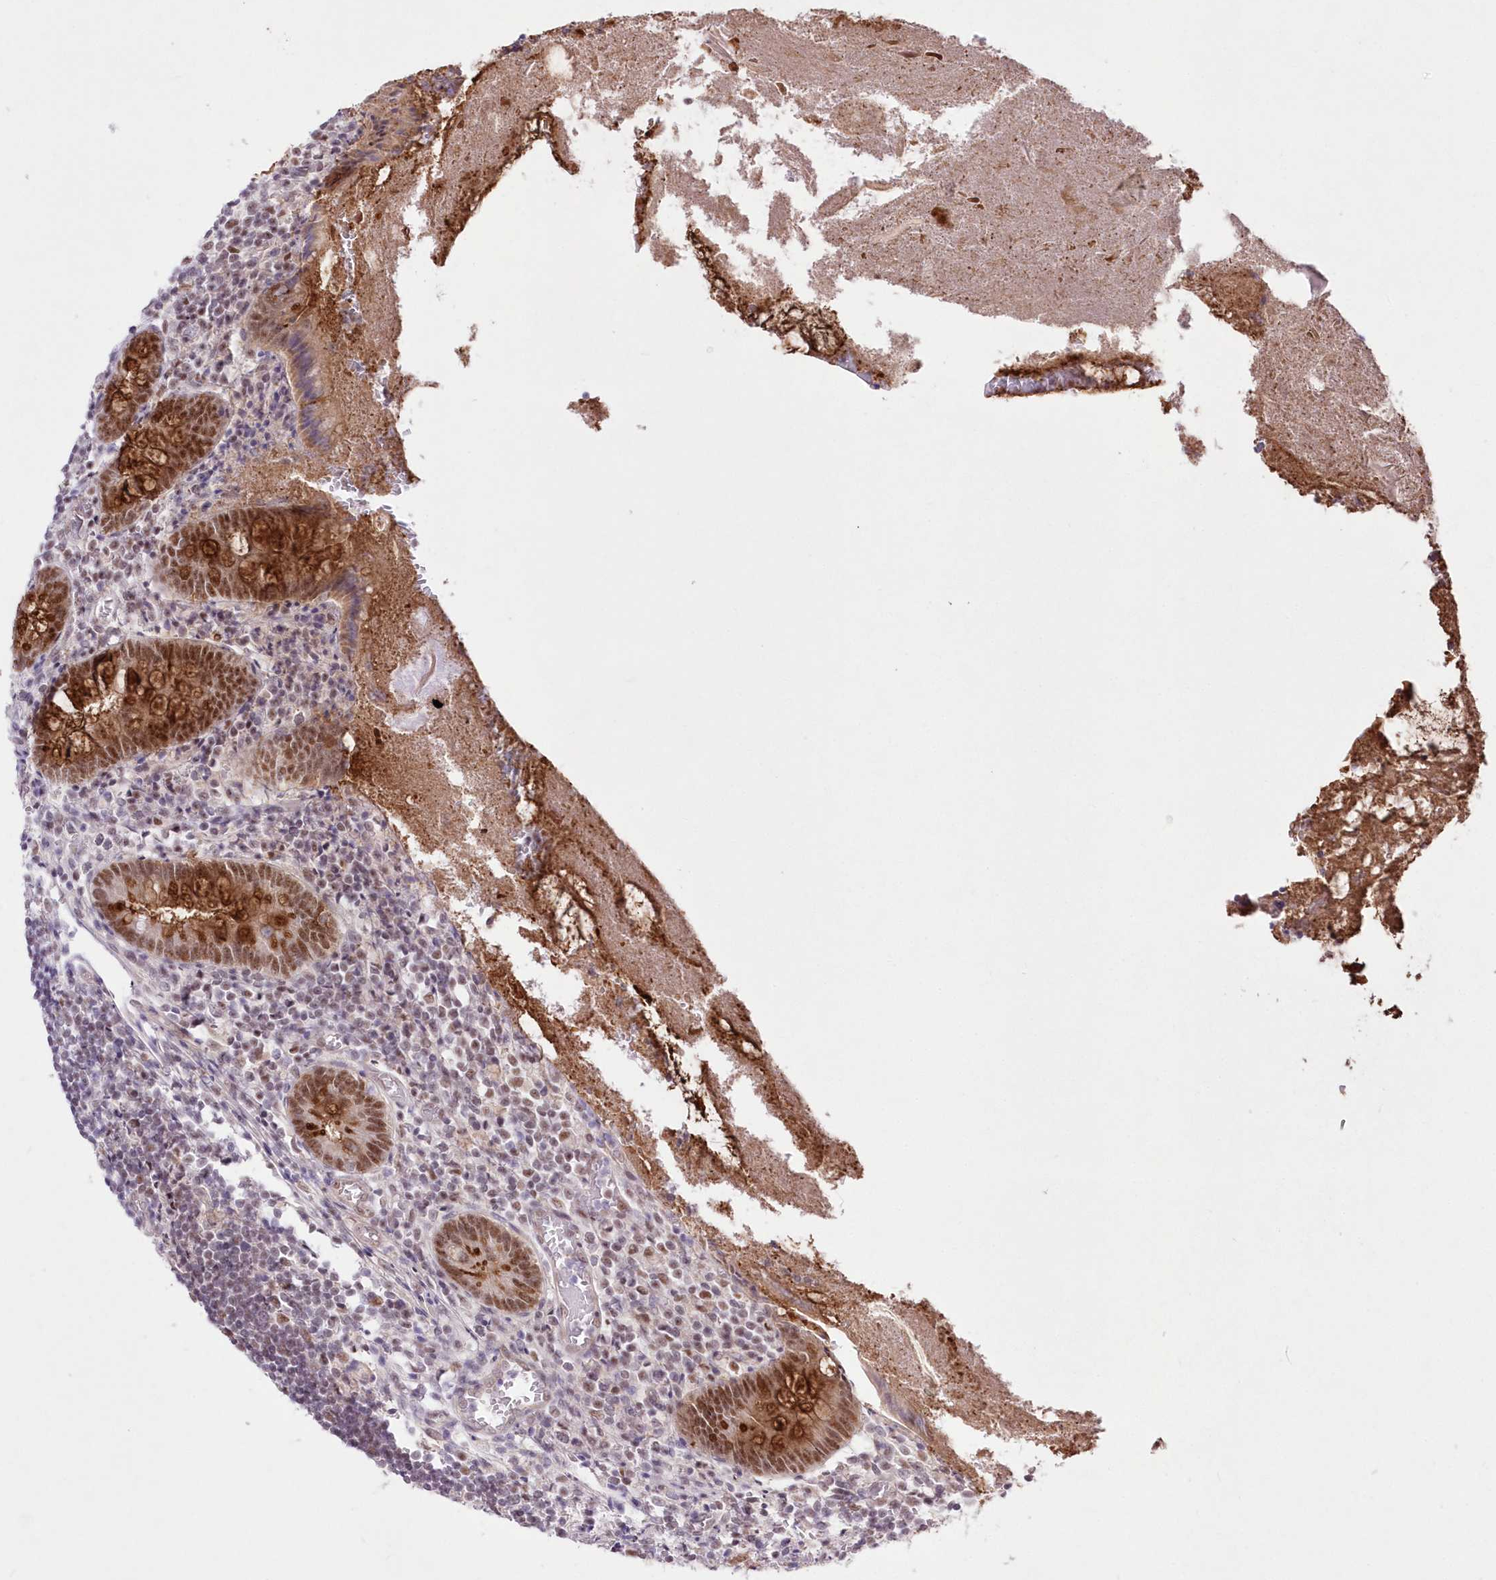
{"staining": {"intensity": "strong", "quantity": ">75%", "location": "cytoplasmic/membranous,nuclear"}, "tissue": "appendix", "cell_type": "Glandular cells", "image_type": "normal", "snomed": [{"axis": "morphology", "description": "Normal tissue, NOS"}, {"axis": "topography", "description": "Appendix"}], "caption": "Immunohistochemistry (IHC) (DAB (3,3'-diaminobenzidine)) staining of normal appendix reveals strong cytoplasmic/membranous,nuclear protein positivity in about >75% of glandular cells. (IHC, brightfield microscopy, high magnification).", "gene": "NSUN2", "patient": {"sex": "female", "age": 17}}